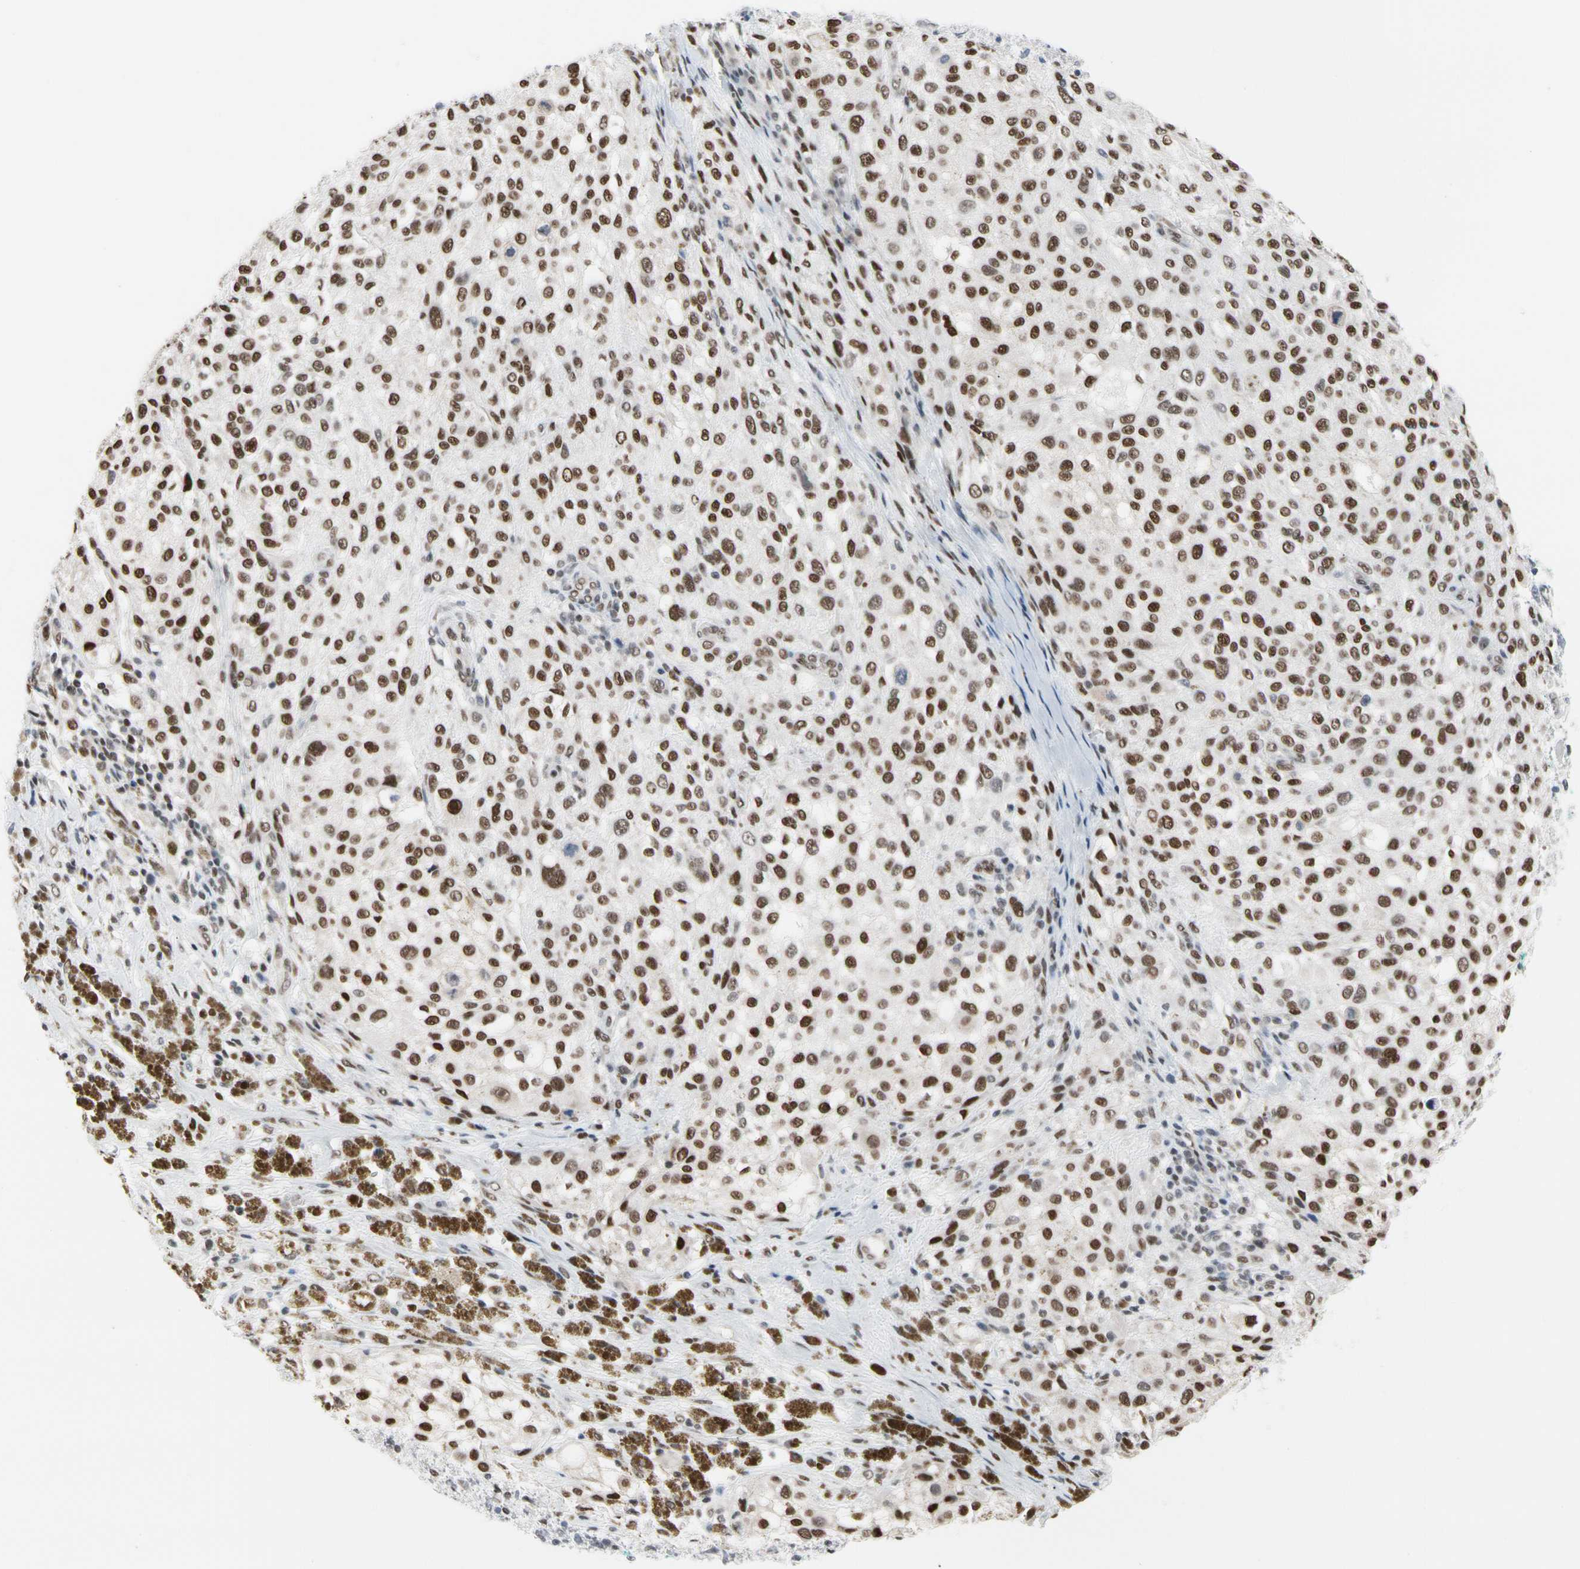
{"staining": {"intensity": "strong", "quantity": ">75%", "location": "nuclear"}, "tissue": "melanoma", "cell_type": "Tumor cells", "image_type": "cancer", "snomed": [{"axis": "morphology", "description": "Necrosis, NOS"}, {"axis": "morphology", "description": "Malignant melanoma, NOS"}, {"axis": "topography", "description": "Skin"}], "caption": "Malignant melanoma was stained to show a protein in brown. There is high levels of strong nuclear expression in about >75% of tumor cells.", "gene": "FAM98B", "patient": {"sex": "female", "age": 87}}